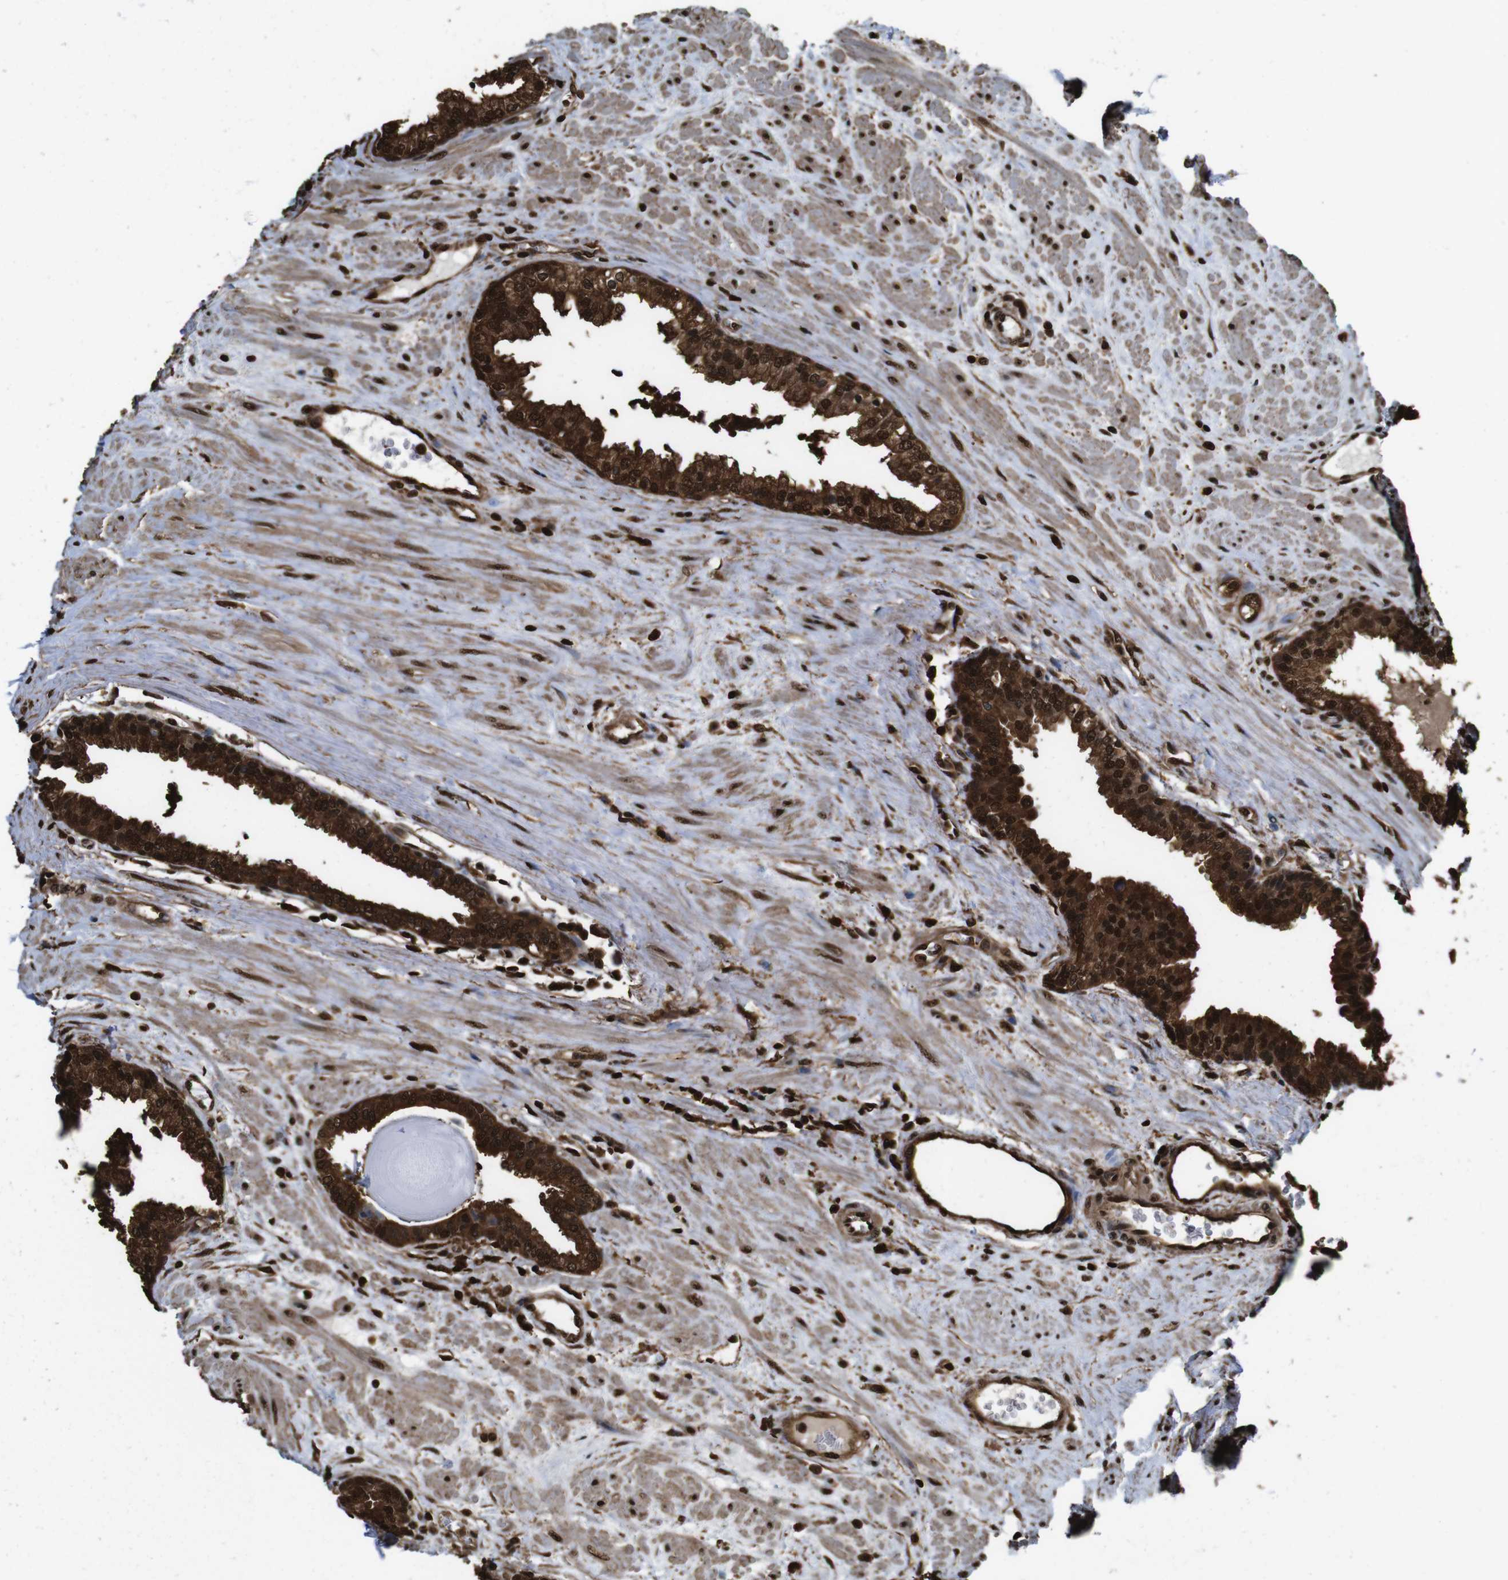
{"staining": {"intensity": "strong", "quantity": ">75%", "location": "cytoplasmic/membranous,nuclear"}, "tissue": "prostate", "cell_type": "Glandular cells", "image_type": "normal", "snomed": [{"axis": "morphology", "description": "Normal tissue, NOS"}, {"axis": "topography", "description": "Prostate"}], "caption": "Immunohistochemistry (IHC) photomicrograph of normal prostate: human prostate stained using IHC demonstrates high levels of strong protein expression localized specifically in the cytoplasmic/membranous,nuclear of glandular cells, appearing as a cytoplasmic/membranous,nuclear brown color.", "gene": "VCP", "patient": {"sex": "male", "age": 51}}